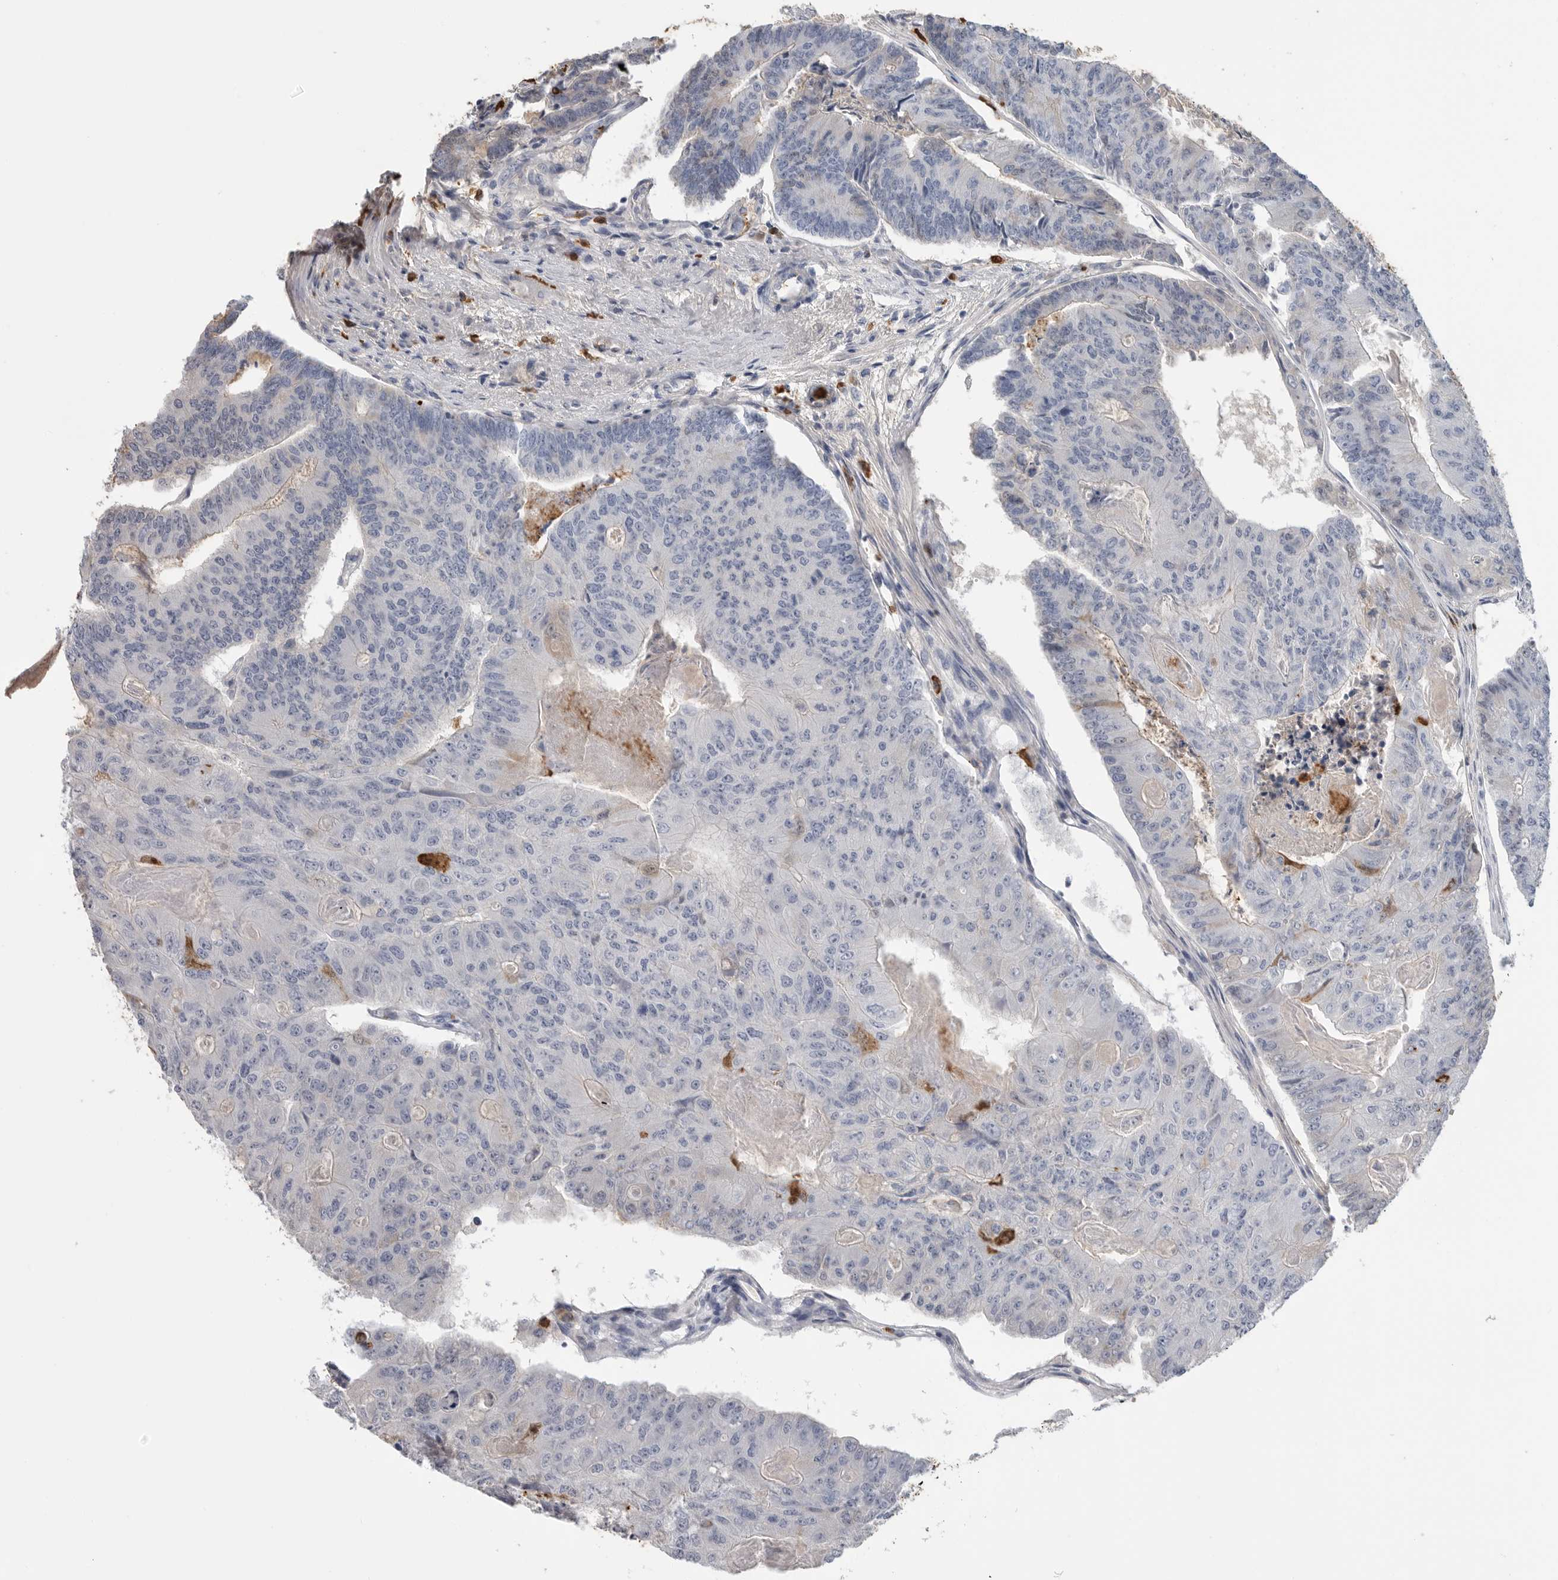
{"staining": {"intensity": "negative", "quantity": "none", "location": "none"}, "tissue": "colorectal cancer", "cell_type": "Tumor cells", "image_type": "cancer", "snomed": [{"axis": "morphology", "description": "Adenocarcinoma, NOS"}, {"axis": "topography", "description": "Colon"}], "caption": "An immunohistochemistry (IHC) histopathology image of colorectal cancer (adenocarcinoma) is shown. There is no staining in tumor cells of colorectal cancer (adenocarcinoma).", "gene": "CYB561D1", "patient": {"sex": "female", "age": 67}}